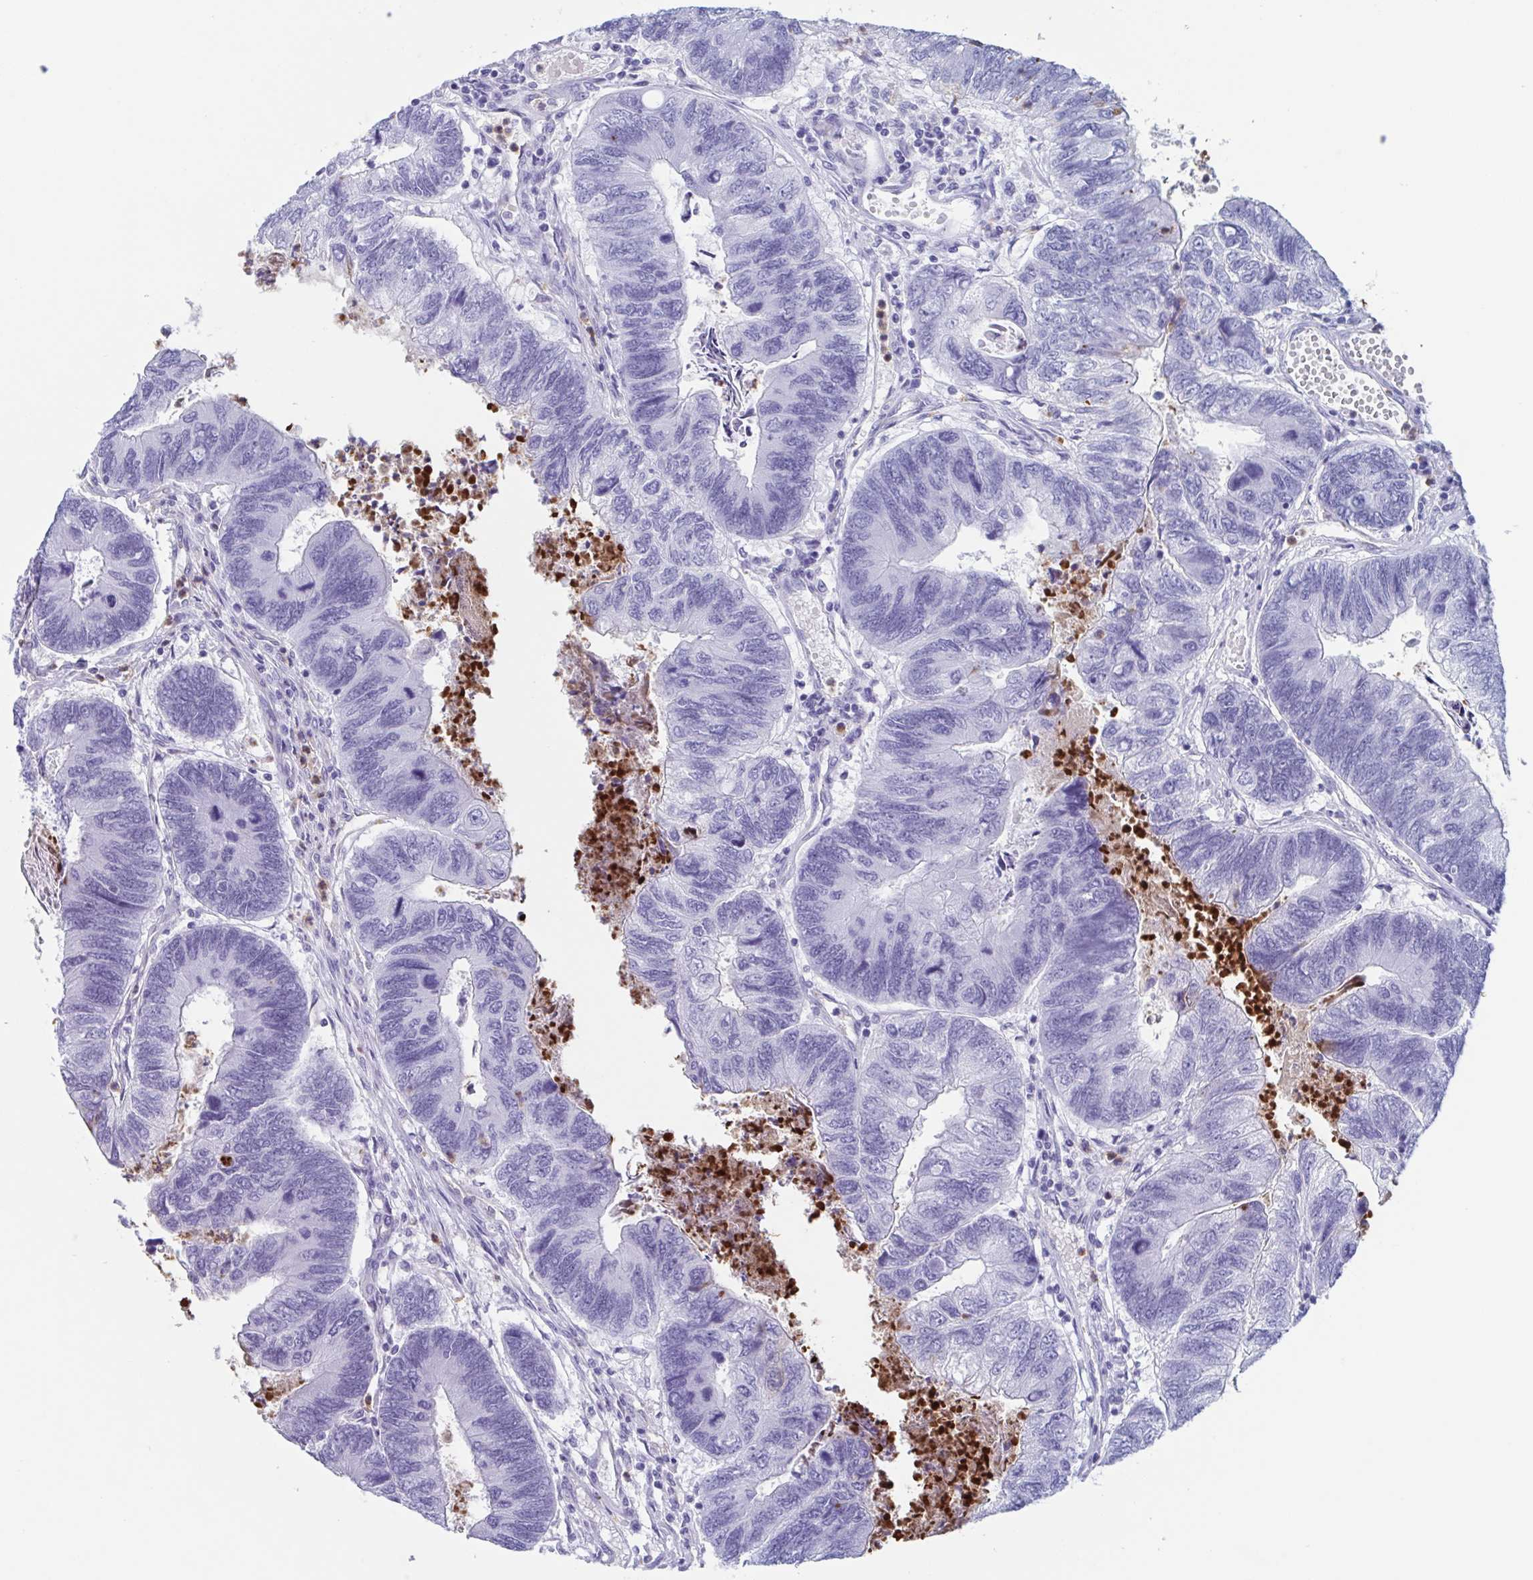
{"staining": {"intensity": "negative", "quantity": "none", "location": "none"}, "tissue": "colorectal cancer", "cell_type": "Tumor cells", "image_type": "cancer", "snomed": [{"axis": "morphology", "description": "Adenocarcinoma, NOS"}, {"axis": "topography", "description": "Colon"}], "caption": "This is a histopathology image of immunohistochemistry staining of colorectal adenocarcinoma, which shows no expression in tumor cells.", "gene": "BPI", "patient": {"sex": "female", "age": 67}}